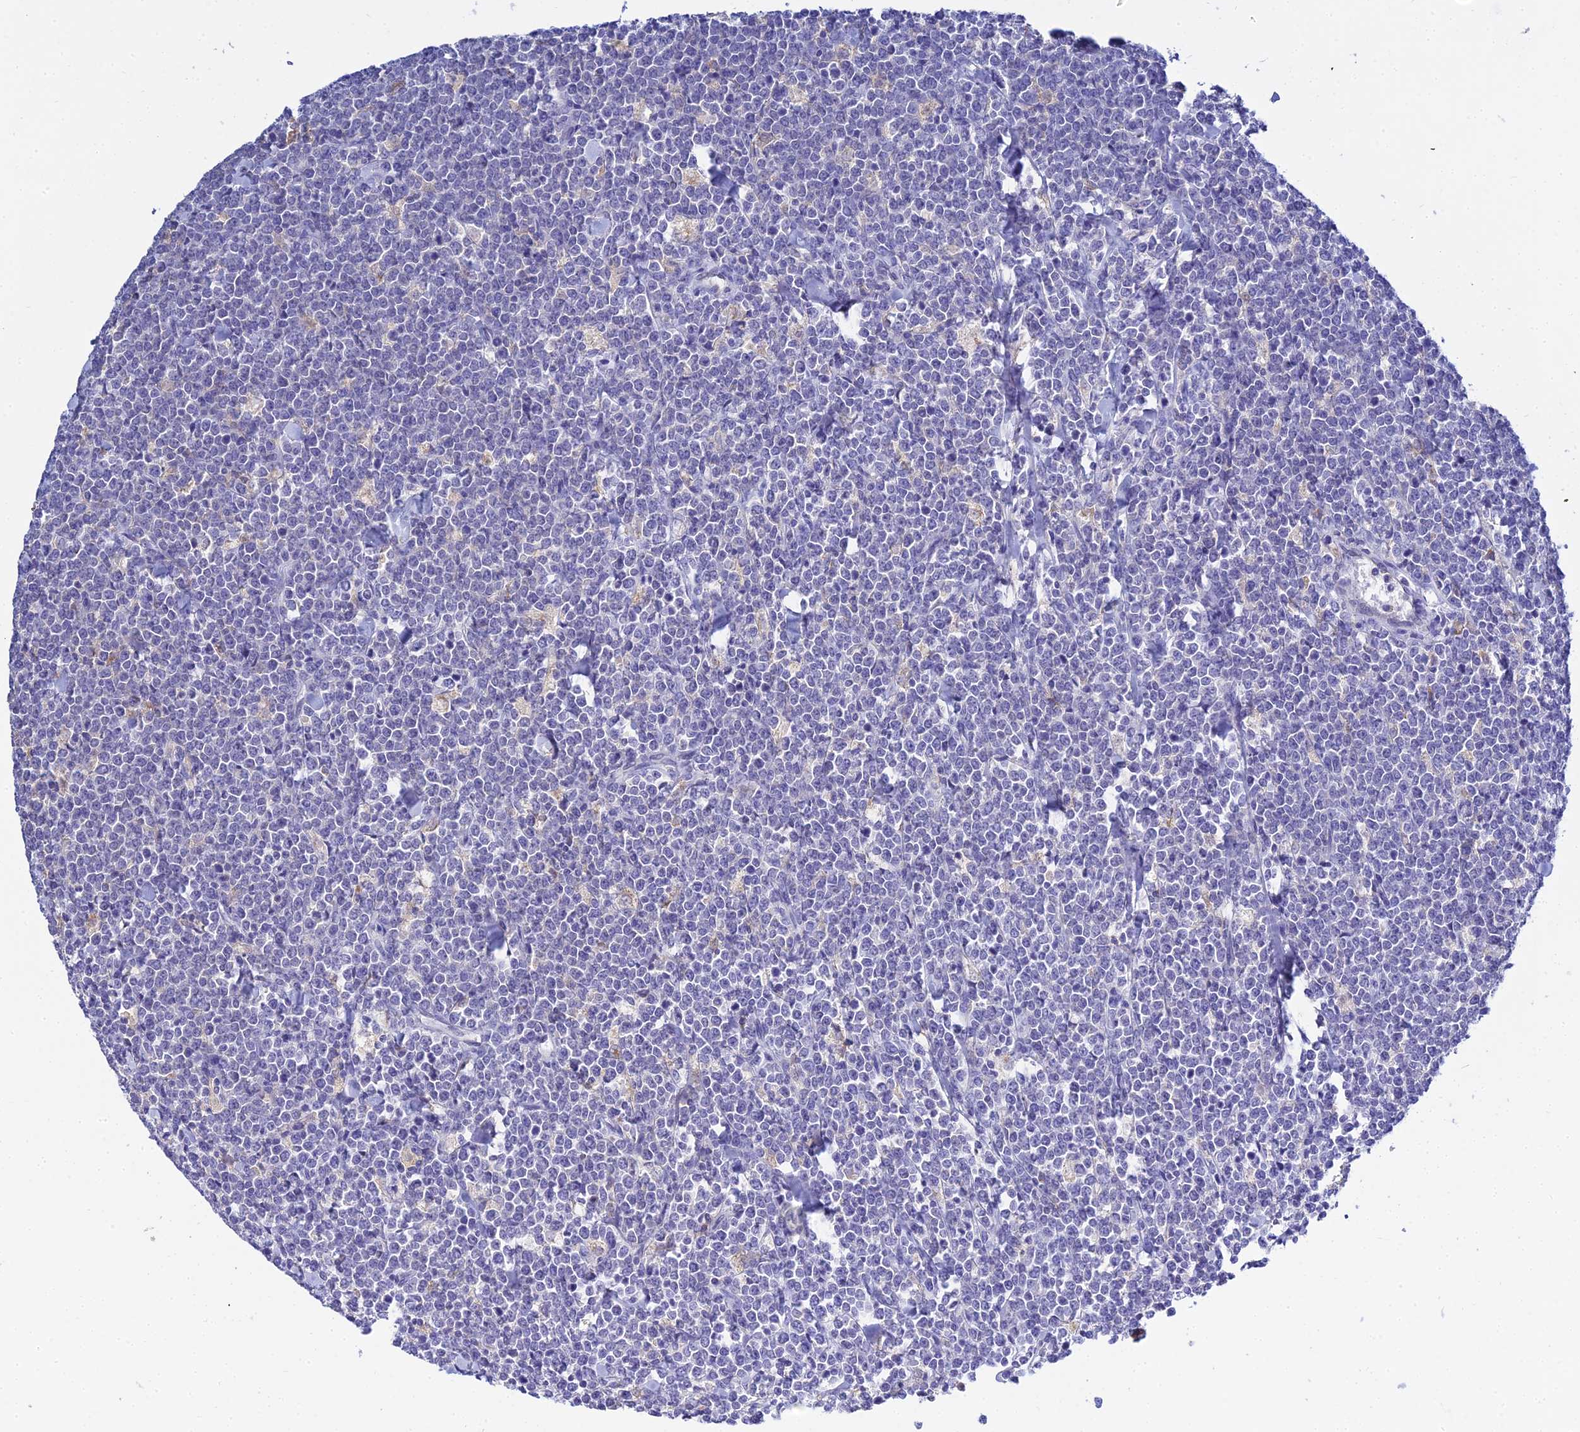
{"staining": {"intensity": "negative", "quantity": "none", "location": "none"}, "tissue": "lymphoma", "cell_type": "Tumor cells", "image_type": "cancer", "snomed": [{"axis": "morphology", "description": "Malignant lymphoma, non-Hodgkin's type, High grade"}, {"axis": "topography", "description": "Small intestine"}], "caption": "Immunohistochemistry image of high-grade malignant lymphoma, non-Hodgkin's type stained for a protein (brown), which reveals no expression in tumor cells. (Immunohistochemistry (ihc), brightfield microscopy, high magnification).", "gene": "ZXDA", "patient": {"sex": "male", "age": 8}}